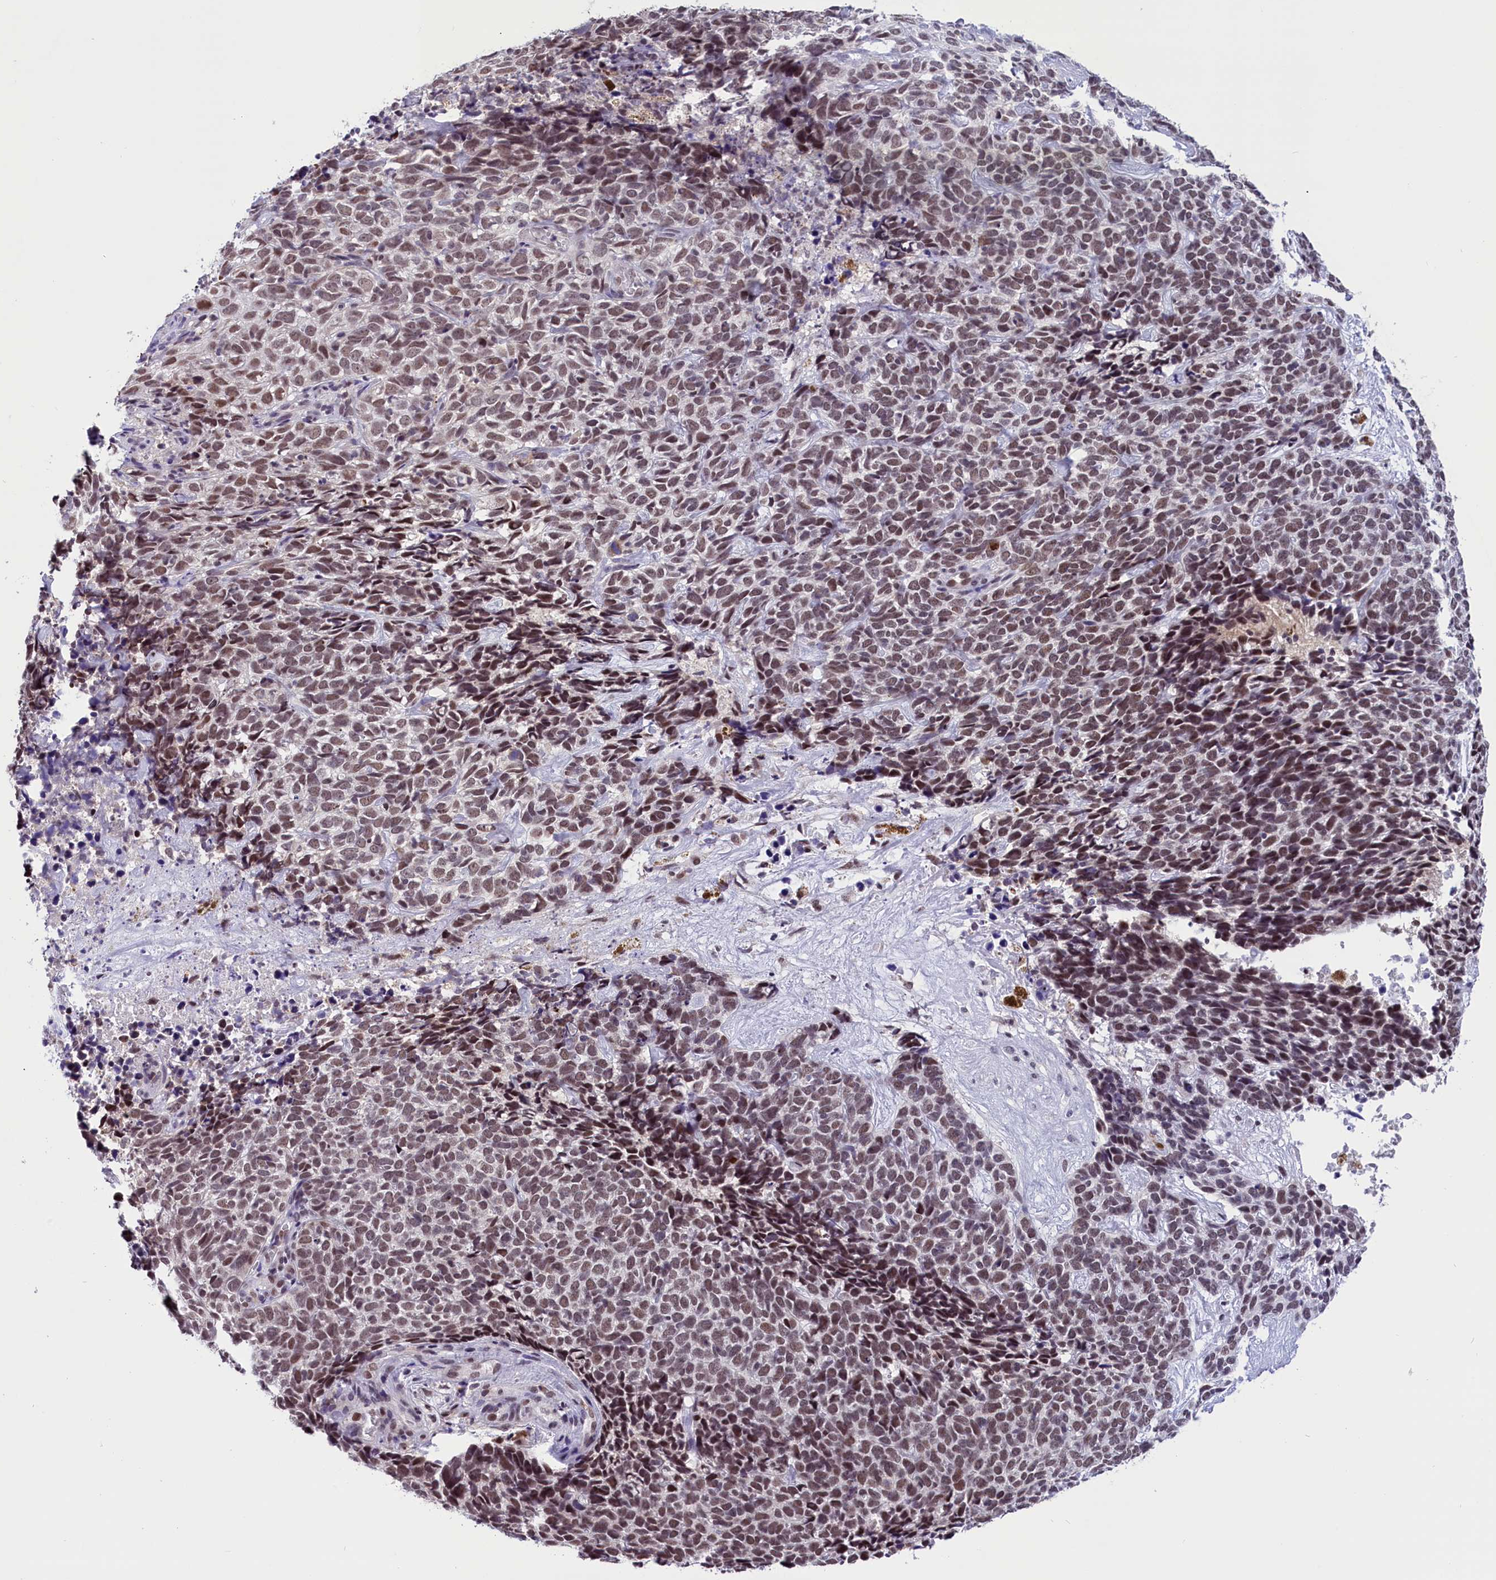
{"staining": {"intensity": "moderate", "quantity": ">75%", "location": "nuclear"}, "tissue": "skin cancer", "cell_type": "Tumor cells", "image_type": "cancer", "snomed": [{"axis": "morphology", "description": "Basal cell carcinoma"}, {"axis": "topography", "description": "Skin"}], "caption": "Human skin cancer (basal cell carcinoma) stained with a brown dye displays moderate nuclear positive expression in approximately >75% of tumor cells.", "gene": "CDYL2", "patient": {"sex": "female", "age": 84}}